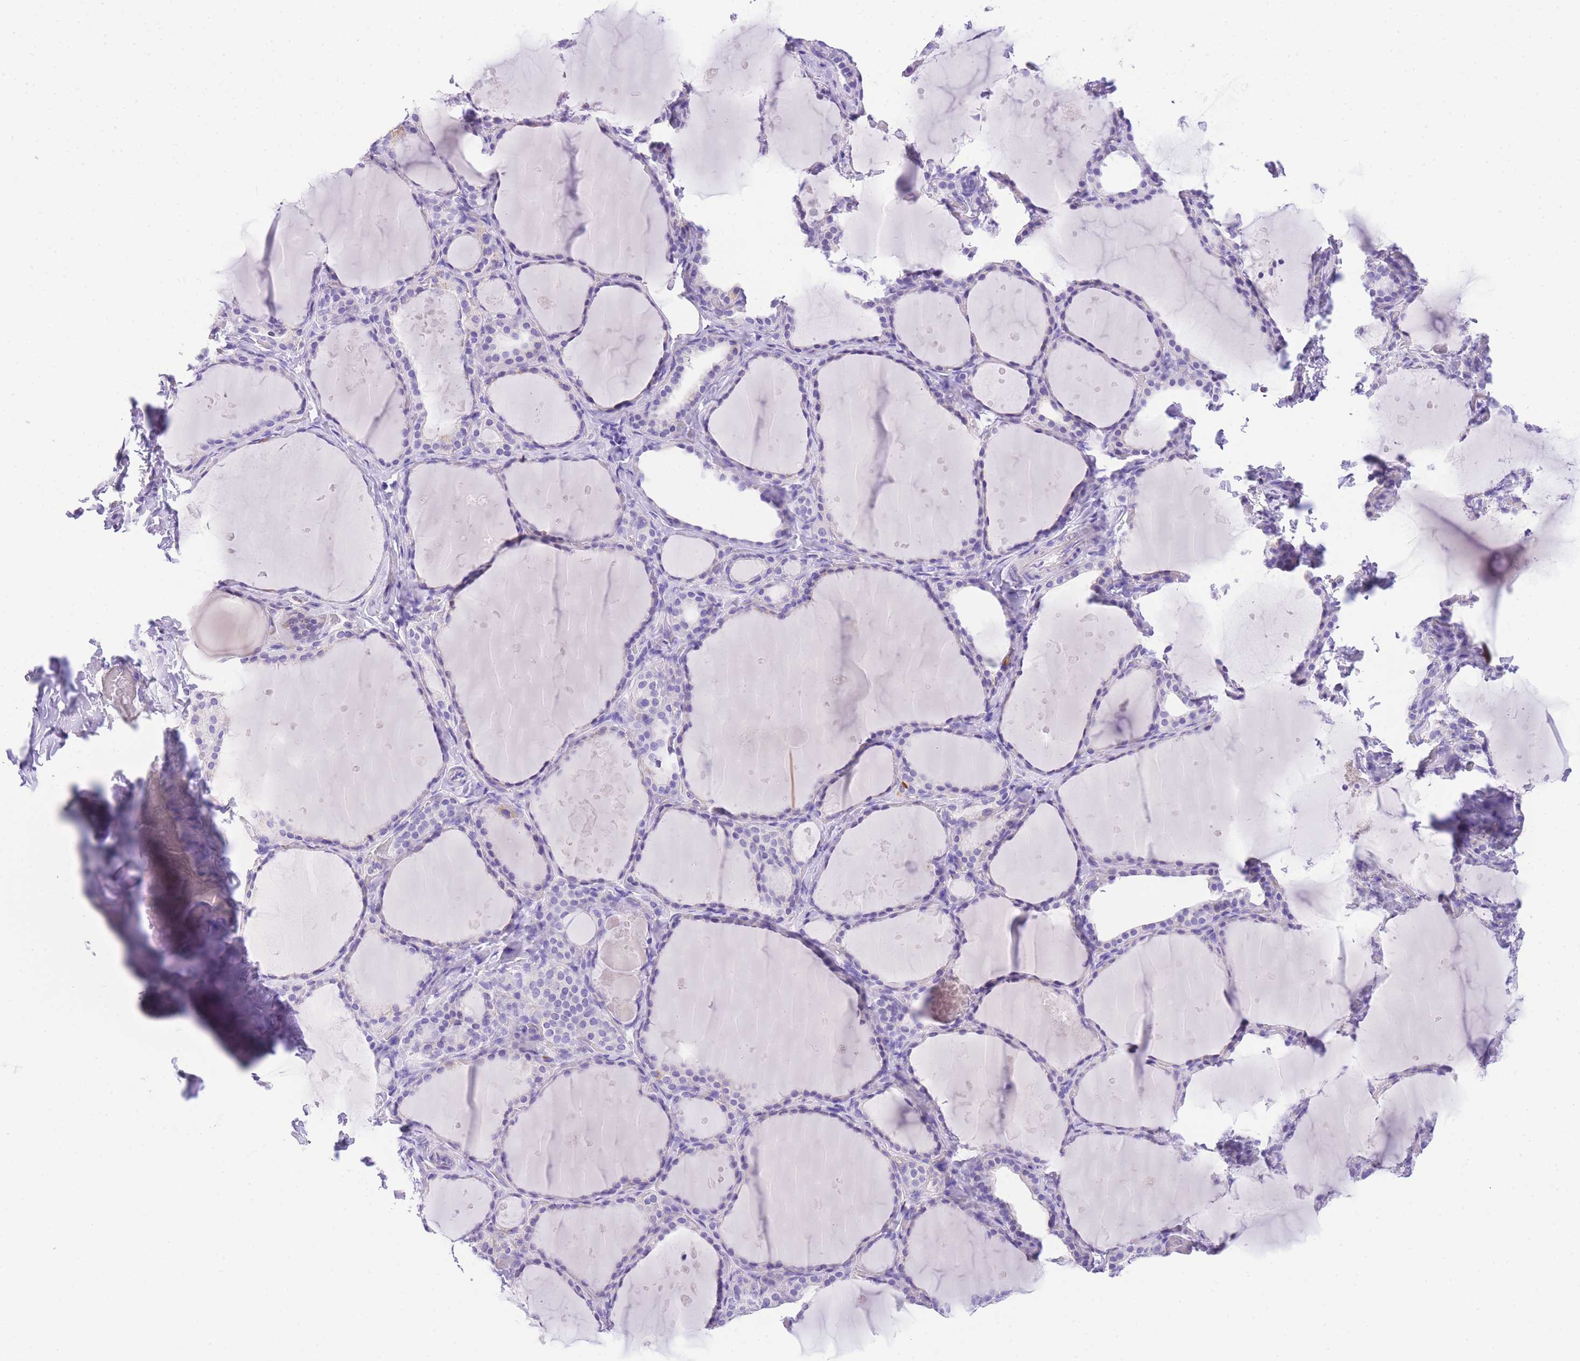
{"staining": {"intensity": "negative", "quantity": "none", "location": "none"}, "tissue": "thyroid gland", "cell_type": "Glandular cells", "image_type": "normal", "snomed": [{"axis": "morphology", "description": "Normal tissue, NOS"}, {"axis": "topography", "description": "Thyroid gland"}], "caption": "This is an IHC micrograph of benign thyroid gland. There is no positivity in glandular cells.", "gene": "NKD2", "patient": {"sex": "female", "age": 44}}